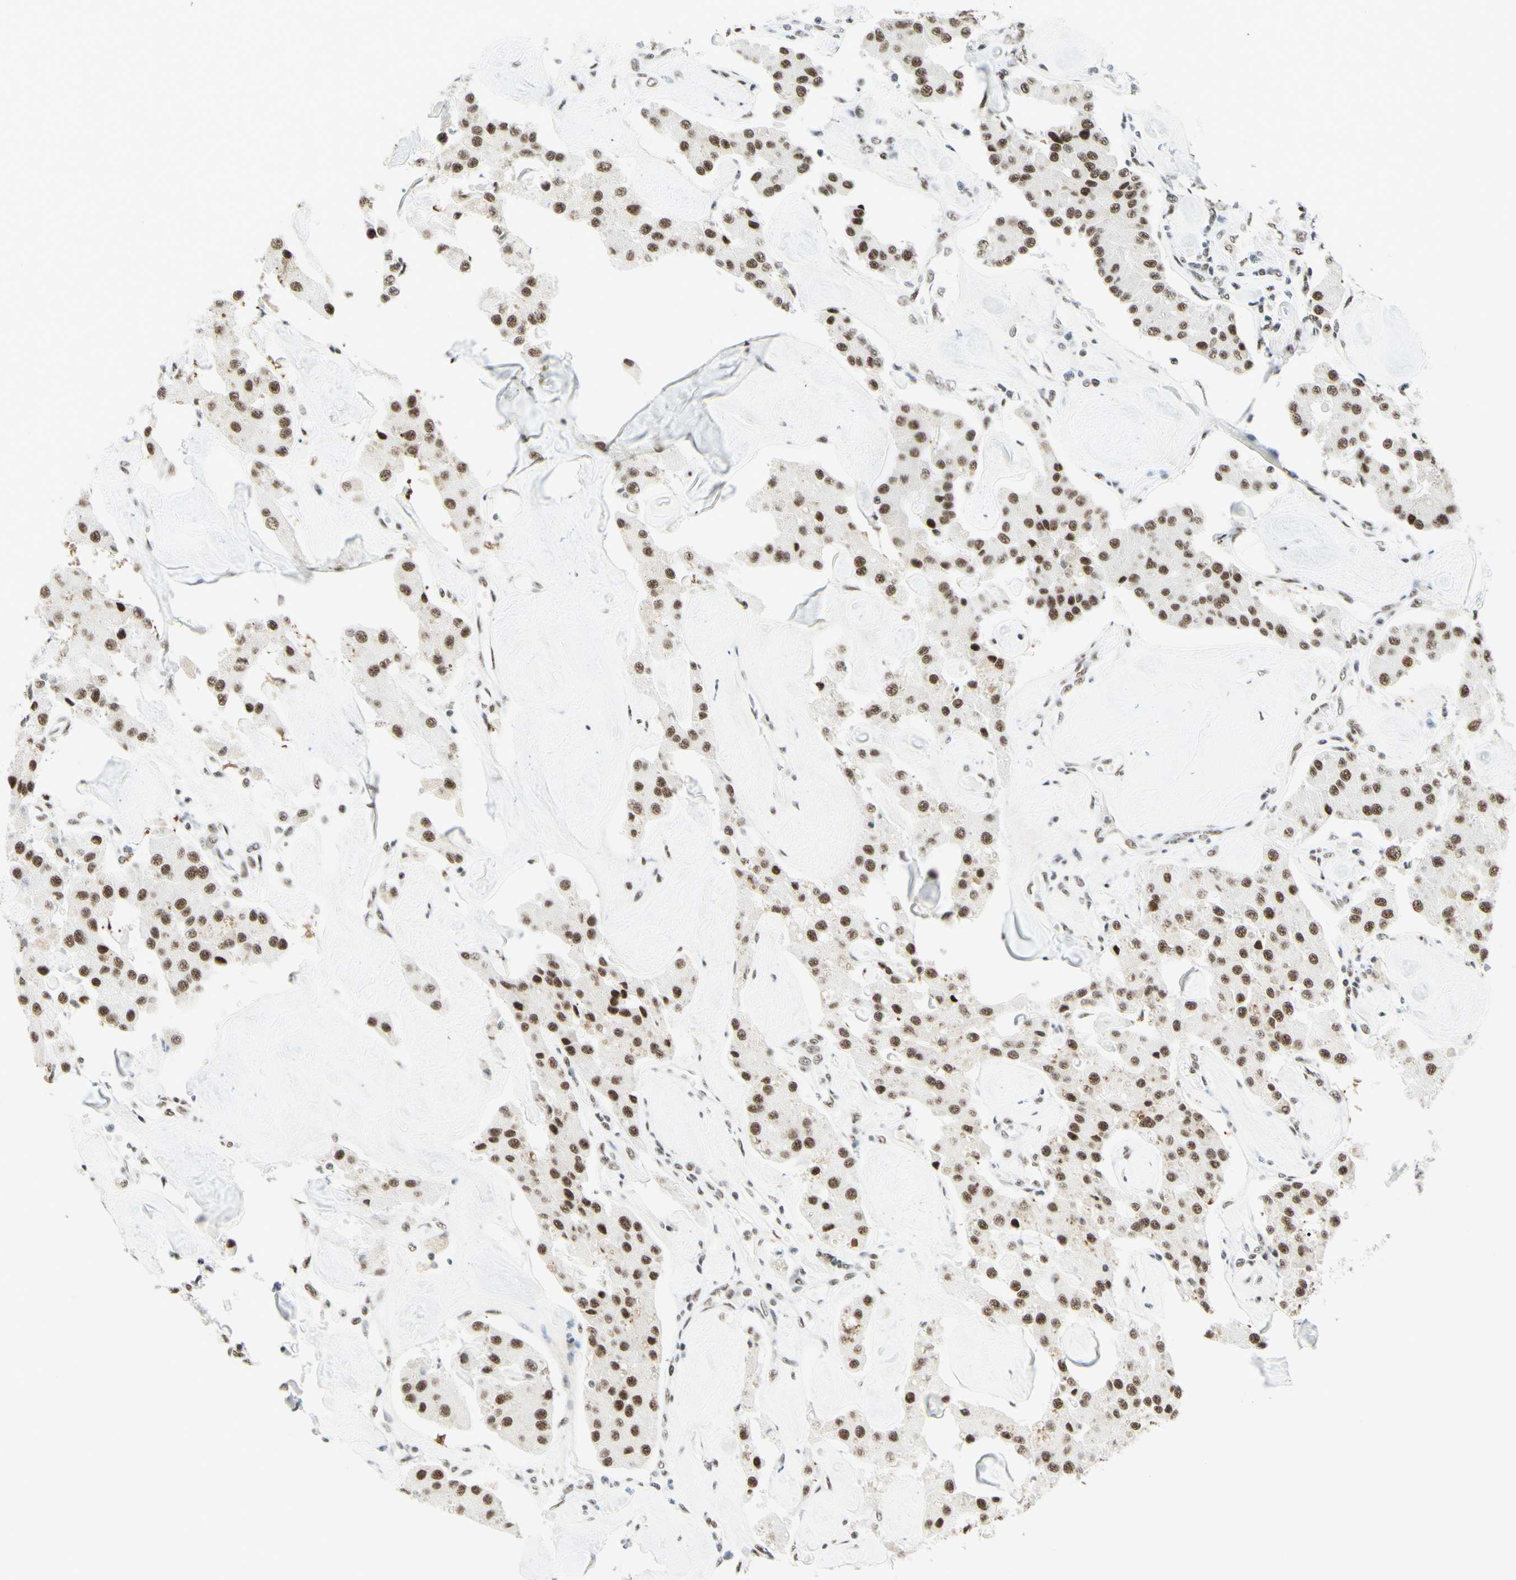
{"staining": {"intensity": "moderate", "quantity": ">75%", "location": "nuclear"}, "tissue": "carcinoid", "cell_type": "Tumor cells", "image_type": "cancer", "snomed": [{"axis": "morphology", "description": "Carcinoid, malignant, NOS"}, {"axis": "topography", "description": "Pancreas"}], "caption": "High-power microscopy captured an immunohistochemistry (IHC) histopathology image of malignant carcinoid, revealing moderate nuclear expression in about >75% of tumor cells.", "gene": "WTAP", "patient": {"sex": "male", "age": 41}}